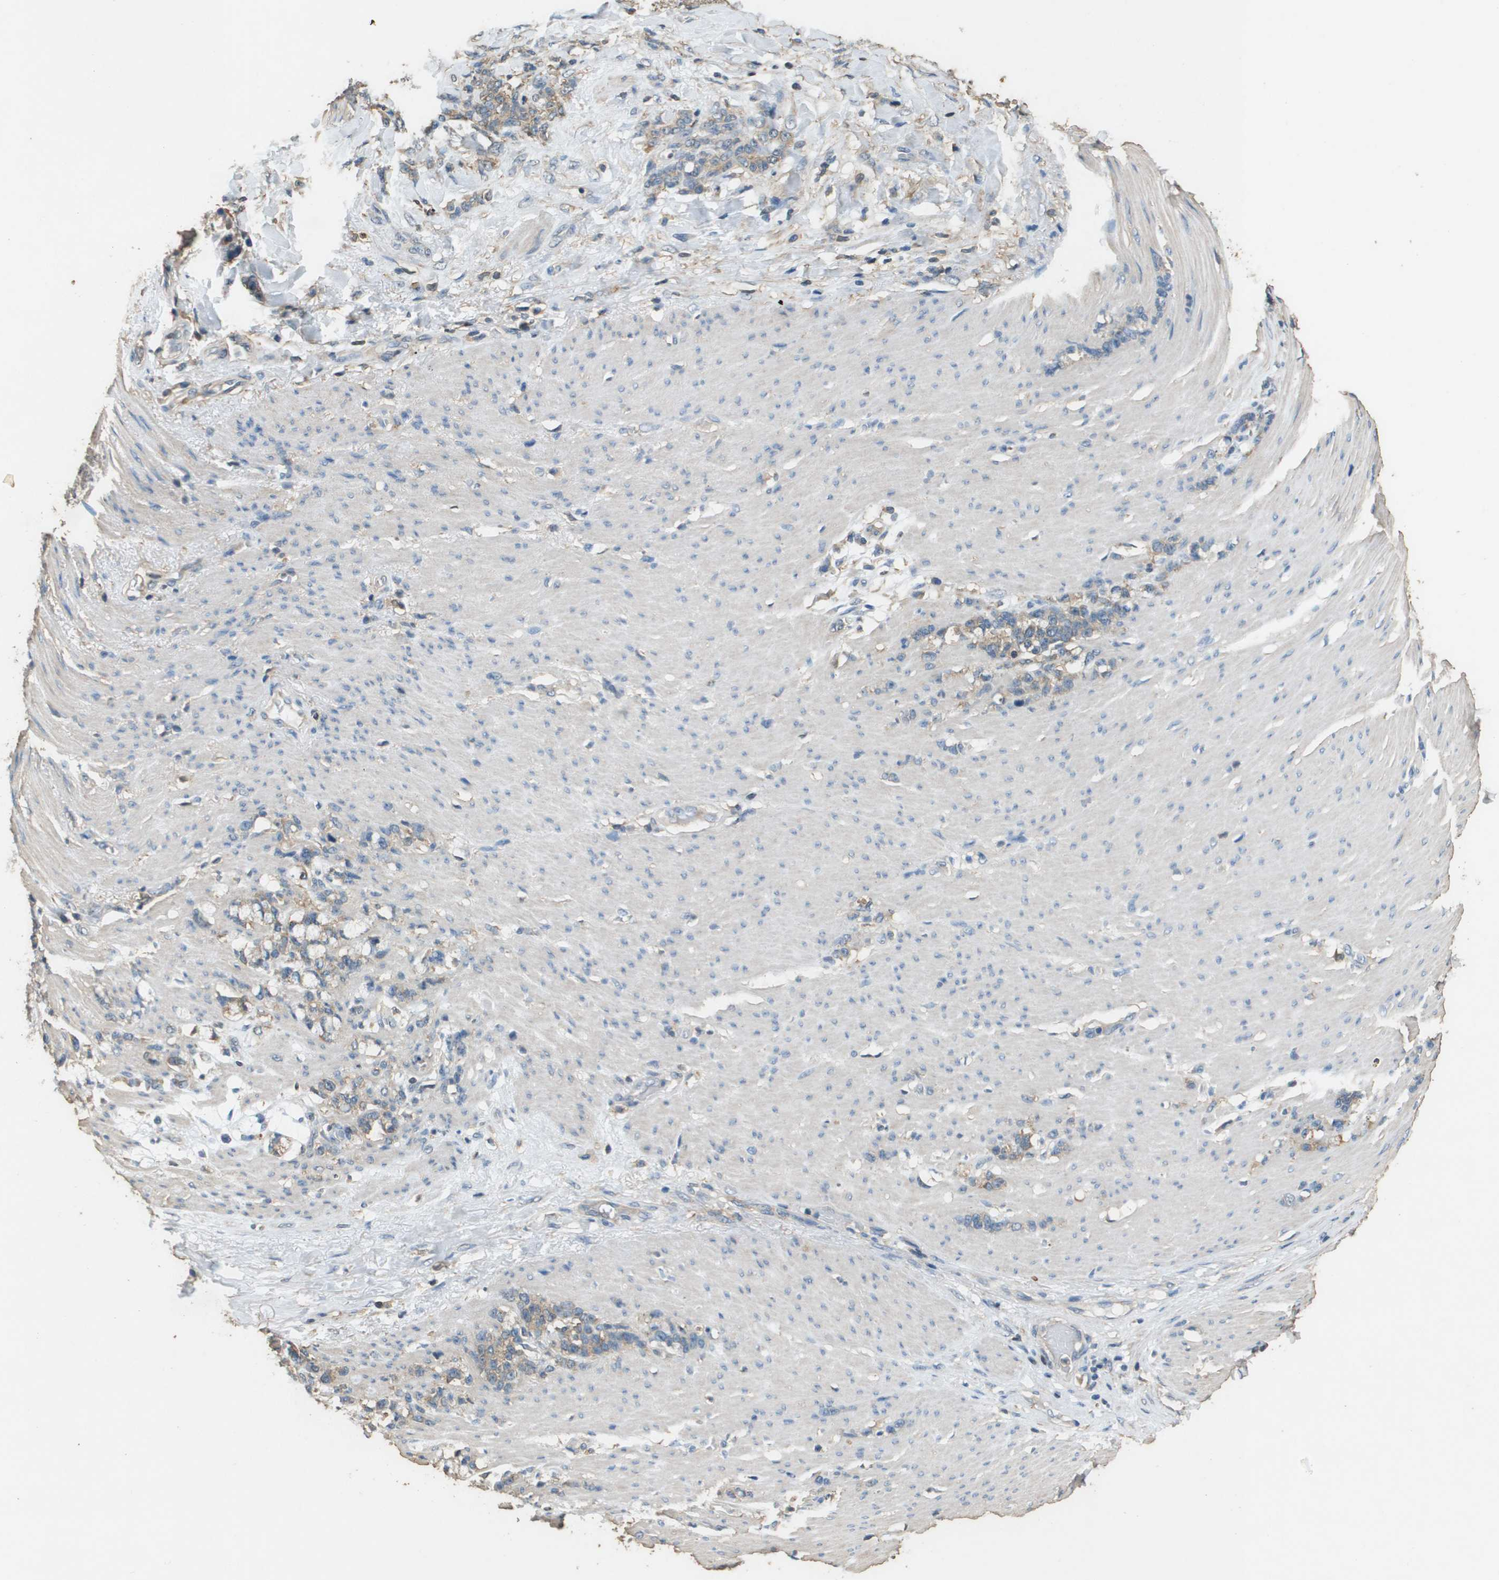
{"staining": {"intensity": "moderate", "quantity": "25%-75%", "location": "cytoplasmic/membranous"}, "tissue": "stomach cancer", "cell_type": "Tumor cells", "image_type": "cancer", "snomed": [{"axis": "morphology", "description": "Adenocarcinoma, NOS"}, {"axis": "topography", "description": "Stomach, lower"}], "caption": "Stomach adenocarcinoma tissue reveals moderate cytoplasmic/membranous expression in about 25%-75% of tumor cells", "gene": "MS4A7", "patient": {"sex": "male", "age": 88}}